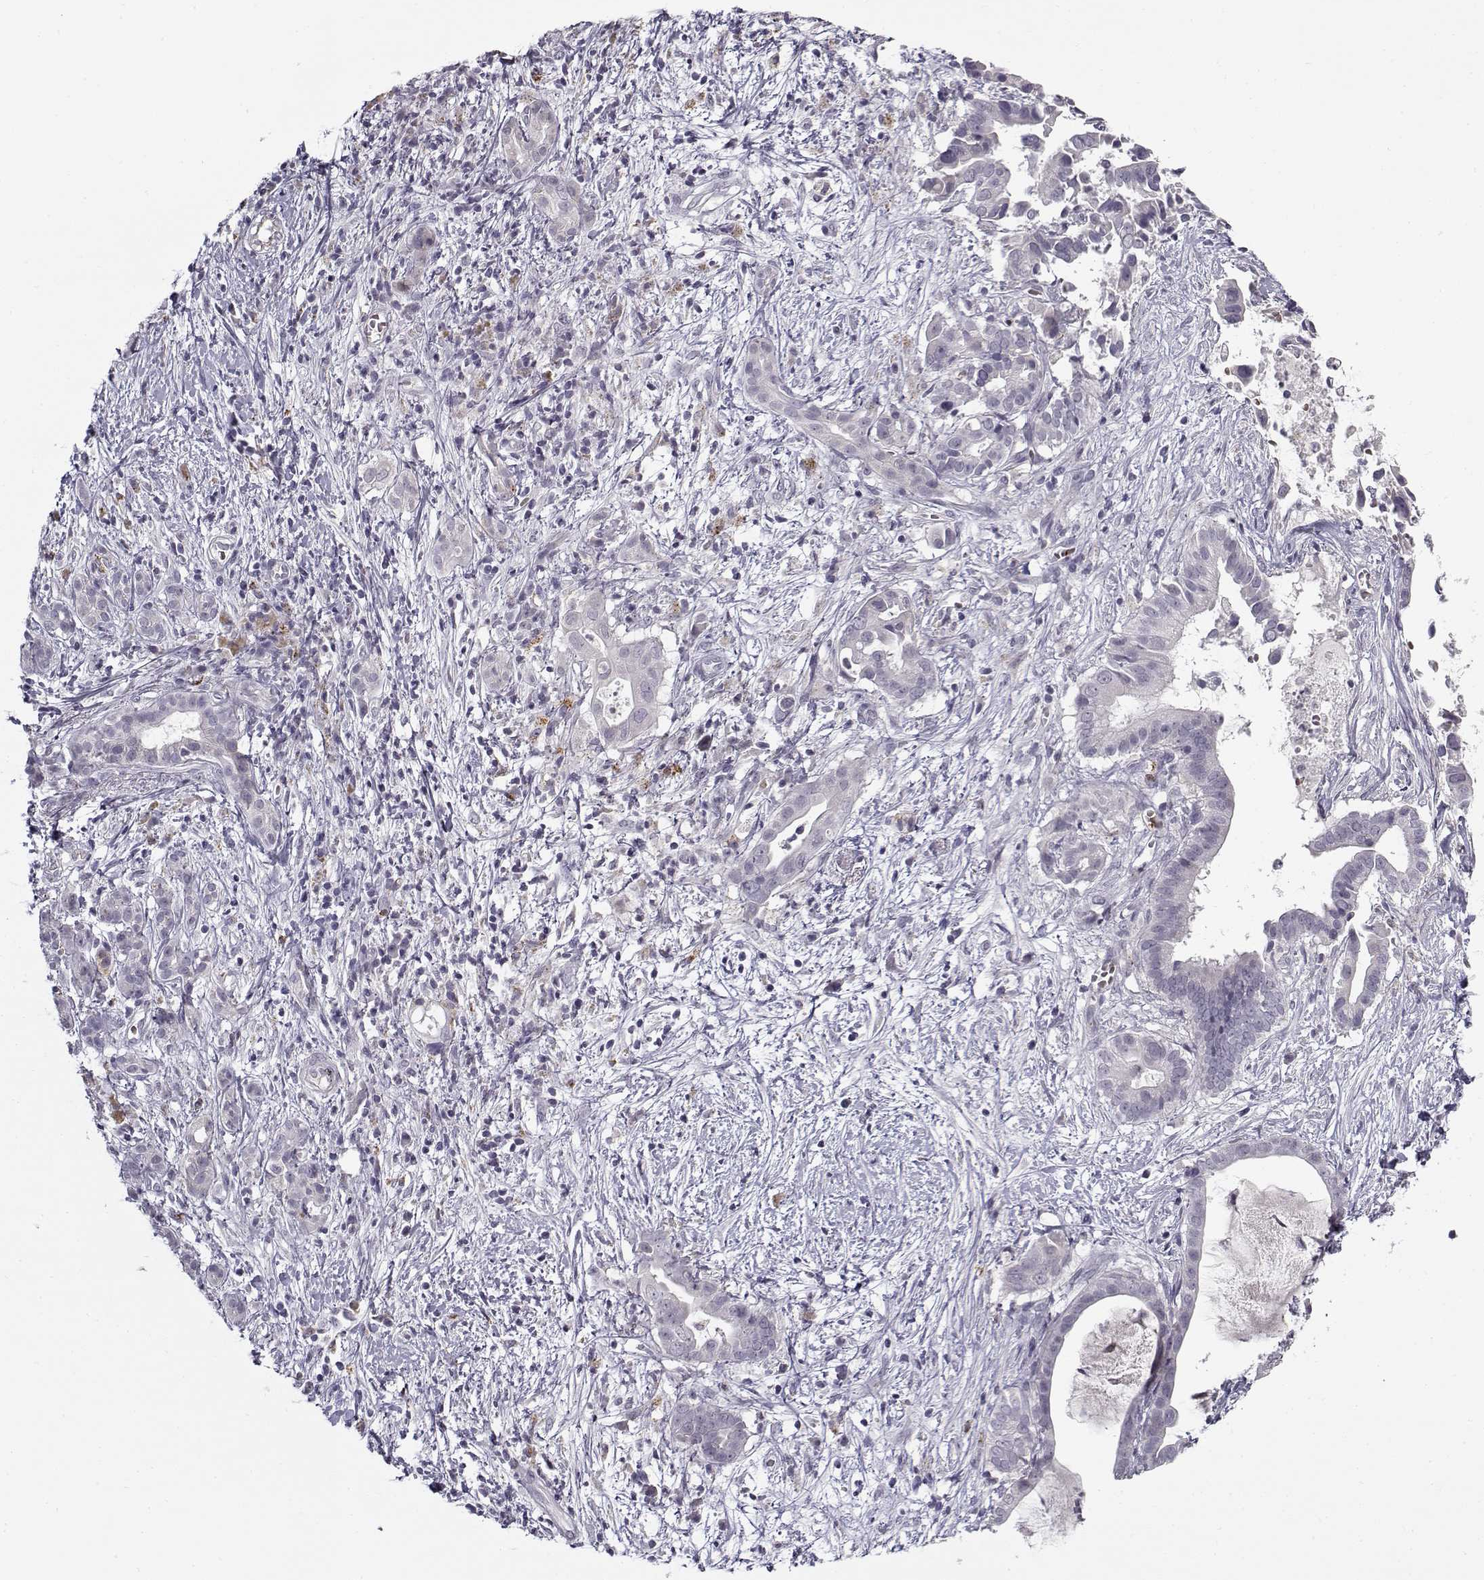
{"staining": {"intensity": "negative", "quantity": "none", "location": "none"}, "tissue": "pancreatic cancer", "cell_type": "Tumor cells", "image_type": "cancer", "snomed": [{"axis": "morphology", "description": "Adenocarcinoma, NOS"}, {"axis": "topography", "description": "Pancreas"}], "caption": "Tumor cells are negative for brown protein staining in pancreatic adenocarcinoma.", "gene": "SNCA", "patient": {"sex": "male", "age": 61}}